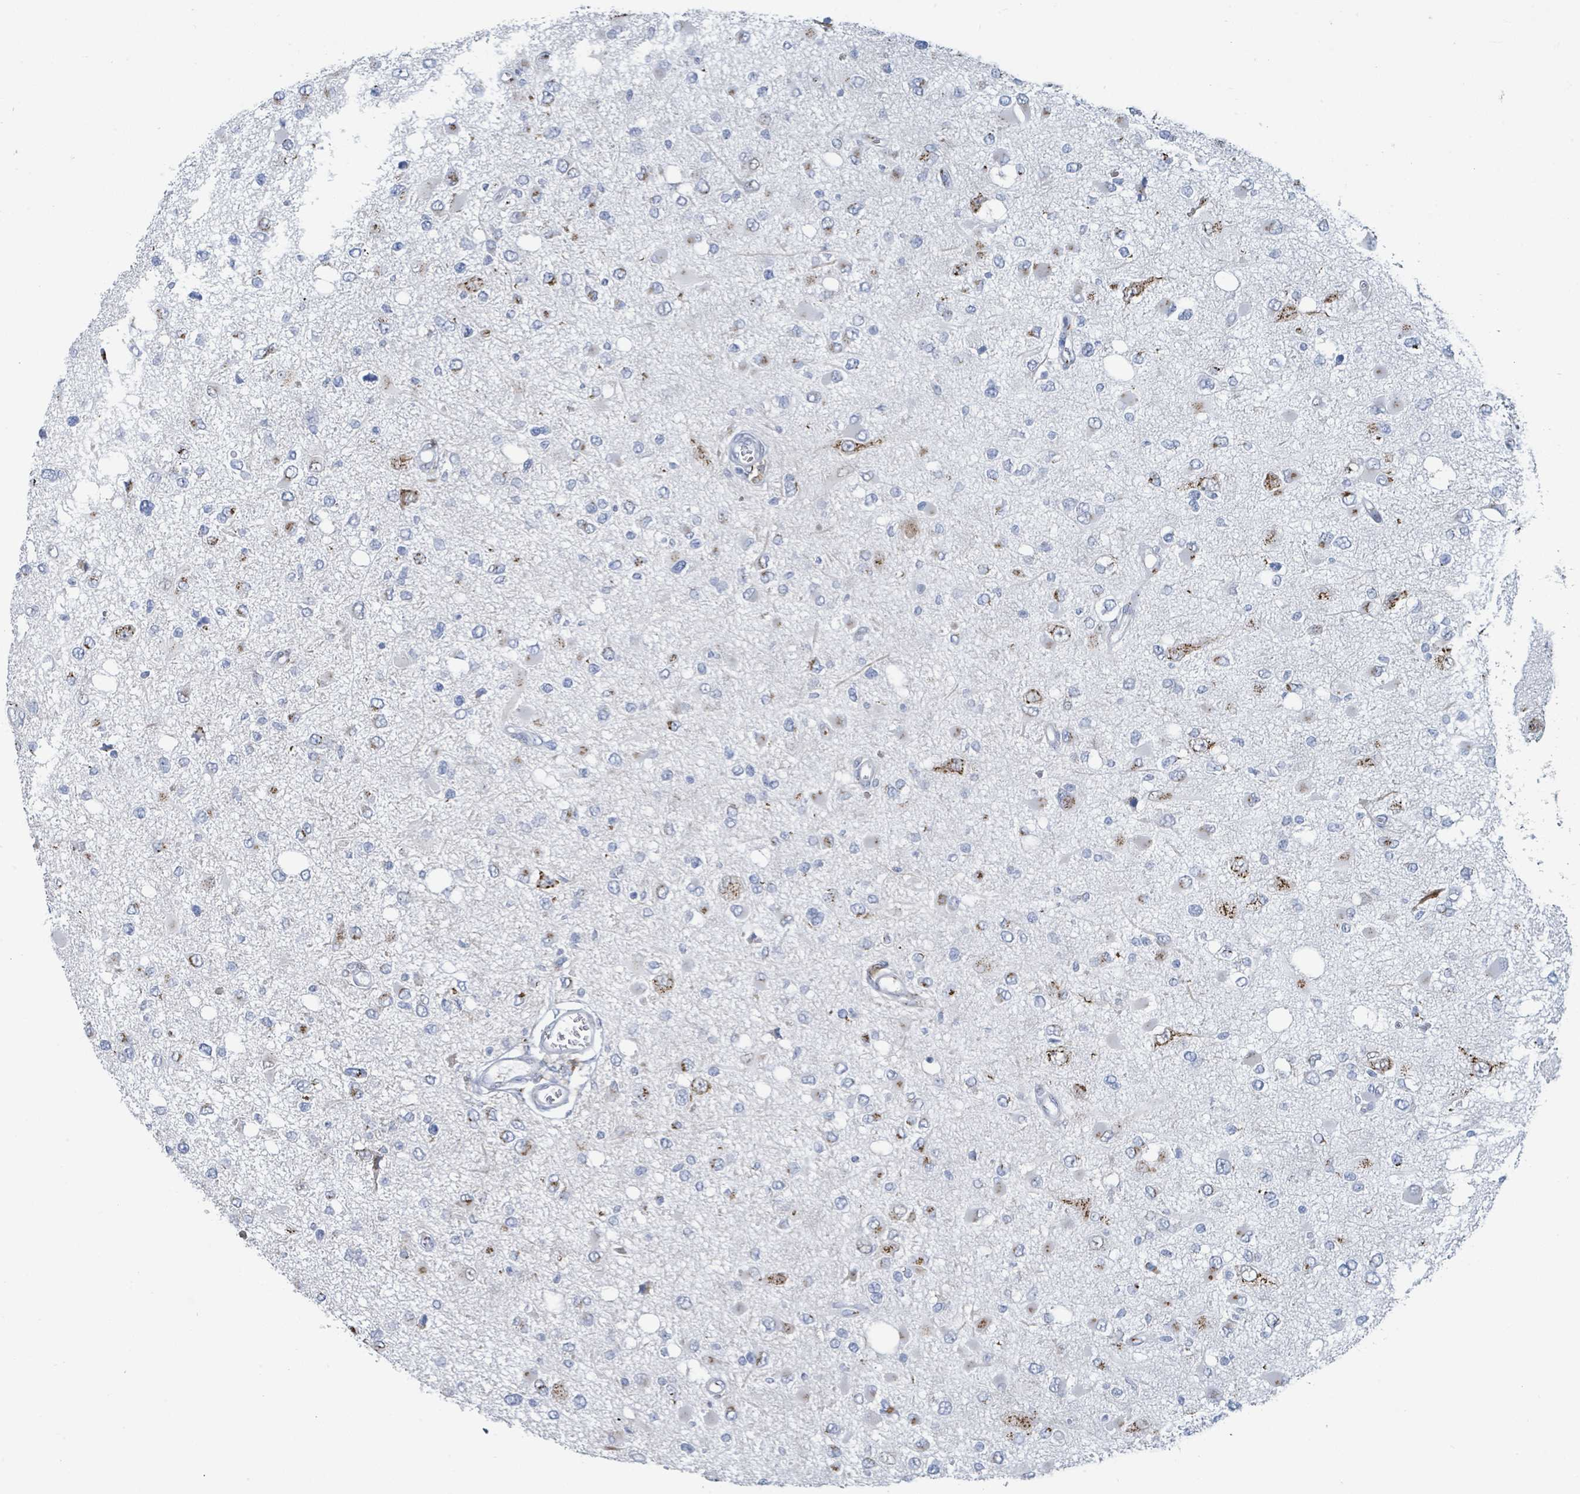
{"staining": {"intensity": "moderate", "quantity": "25%-75%", "location": "cytoplasmic/membranous"}, "tissue": "glioma", "cell_type": "Tumor cells", "image_type": "cancer", "snomed": [{"axis": "morphology", "description": "Glioma, malignant, High grade"}, {"axis": "topography", "description": "Brain"}], "caption": "Moderate cytoplasmic/membranous expression for a protein is seen in approximately 25%-75% of tumor cells of glioma using immunohistochemistry.", "gene": "DCAF5", "patient": {"sex": "male", "age": 53}}